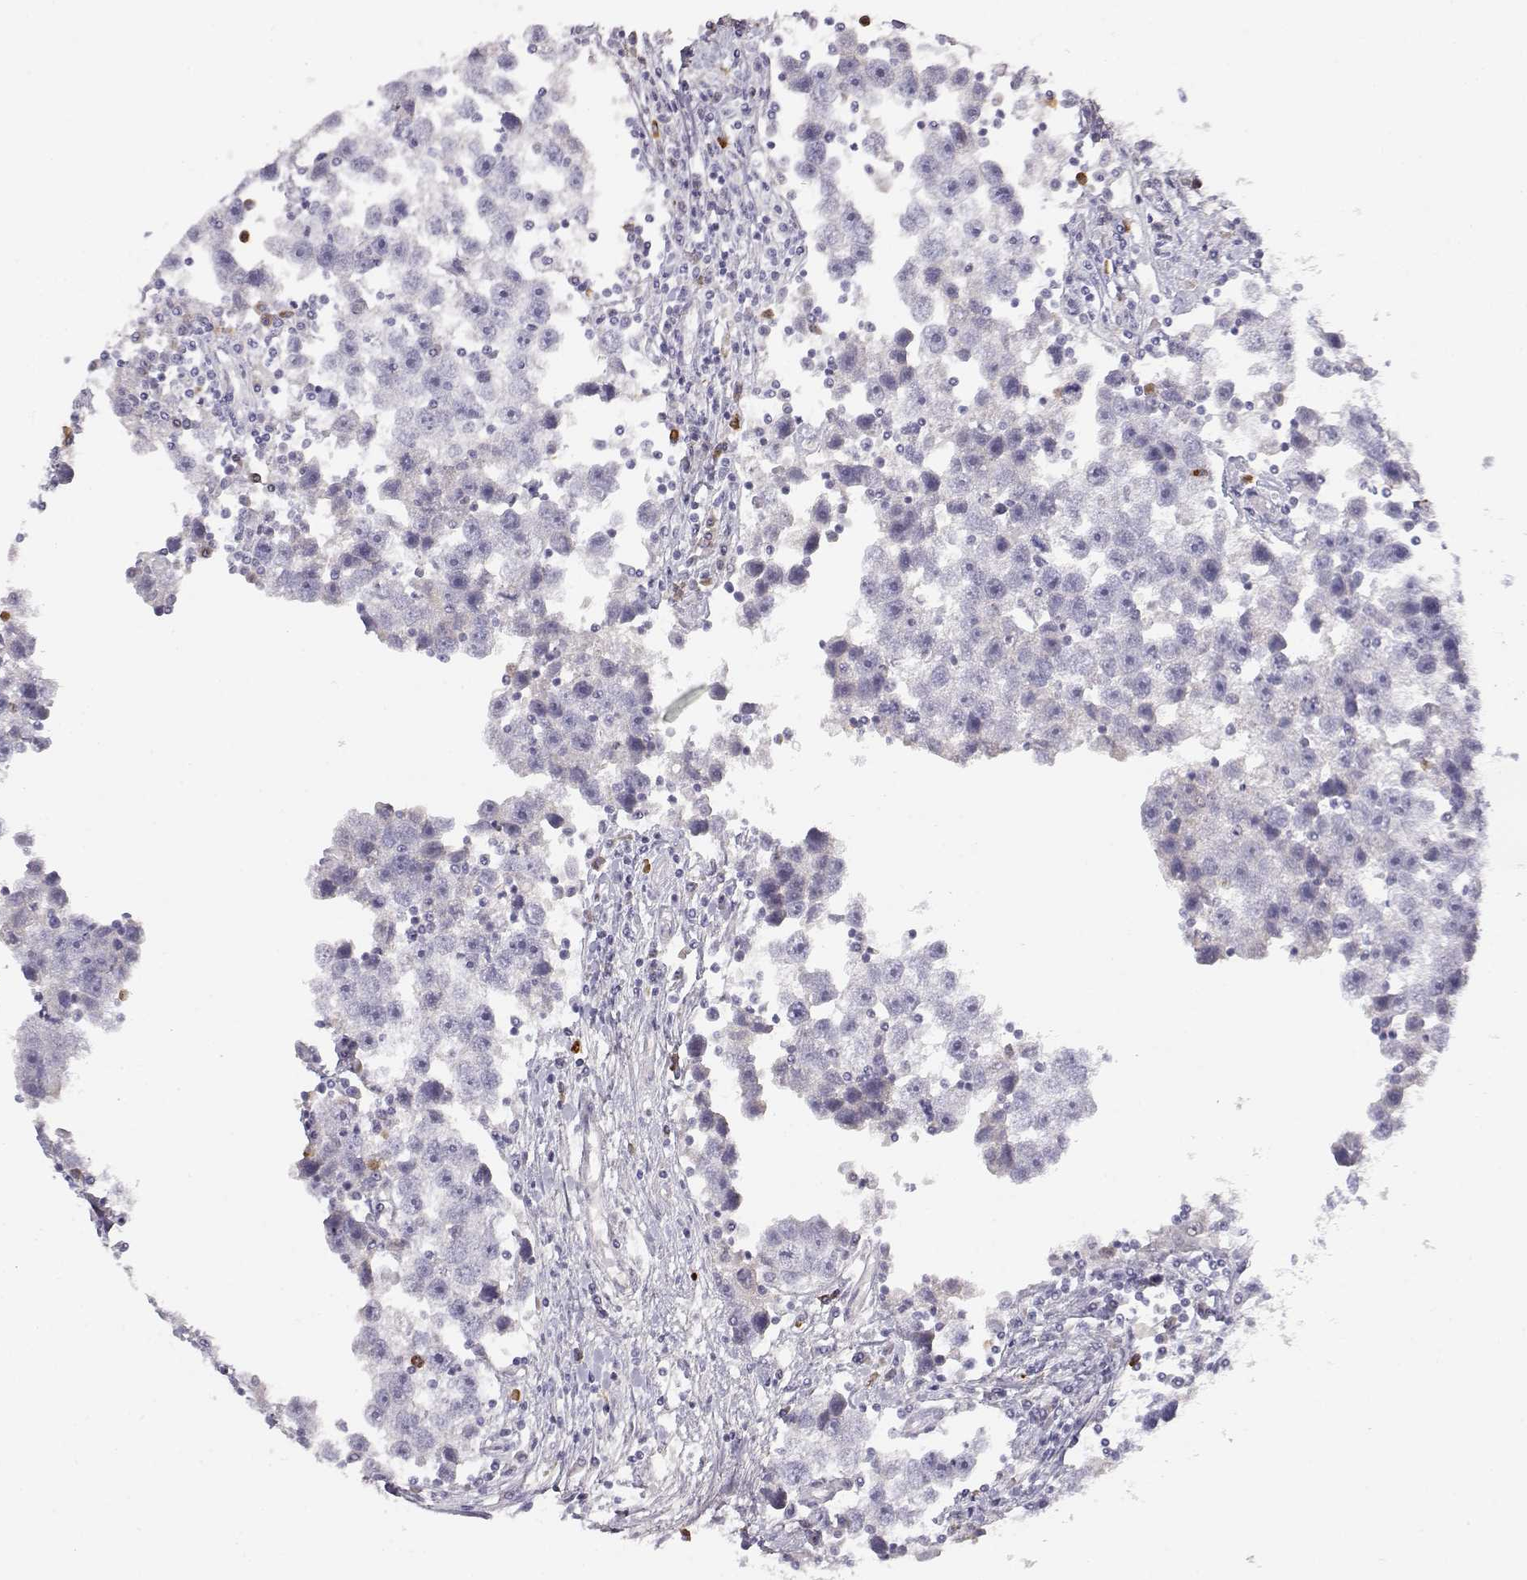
{"staining": {"intensity": "negative", "quantity": "none", "location": "none"}, "tissue": "testis cancer", "cell_type": "Tumor cells", "image_type": "cancer", "snomed": [{"axis": "morphology", "description": "Seminoma, NOS"}, {"axis": "topography", "description": "Testis"}], "caption": "Immunohistochemistry (IHC) of testis cancer (seminoma) reveals no expression in tumor cells. The staining was performed using DAB (3,3'-diaminobenzidine) to visualize the protein expression in brown, while the nuclei were stained in blue with hematoxylin (Magnification: 20x).", "gene": "CDHR1", "patient": {"sex": "male", "age": 30}}